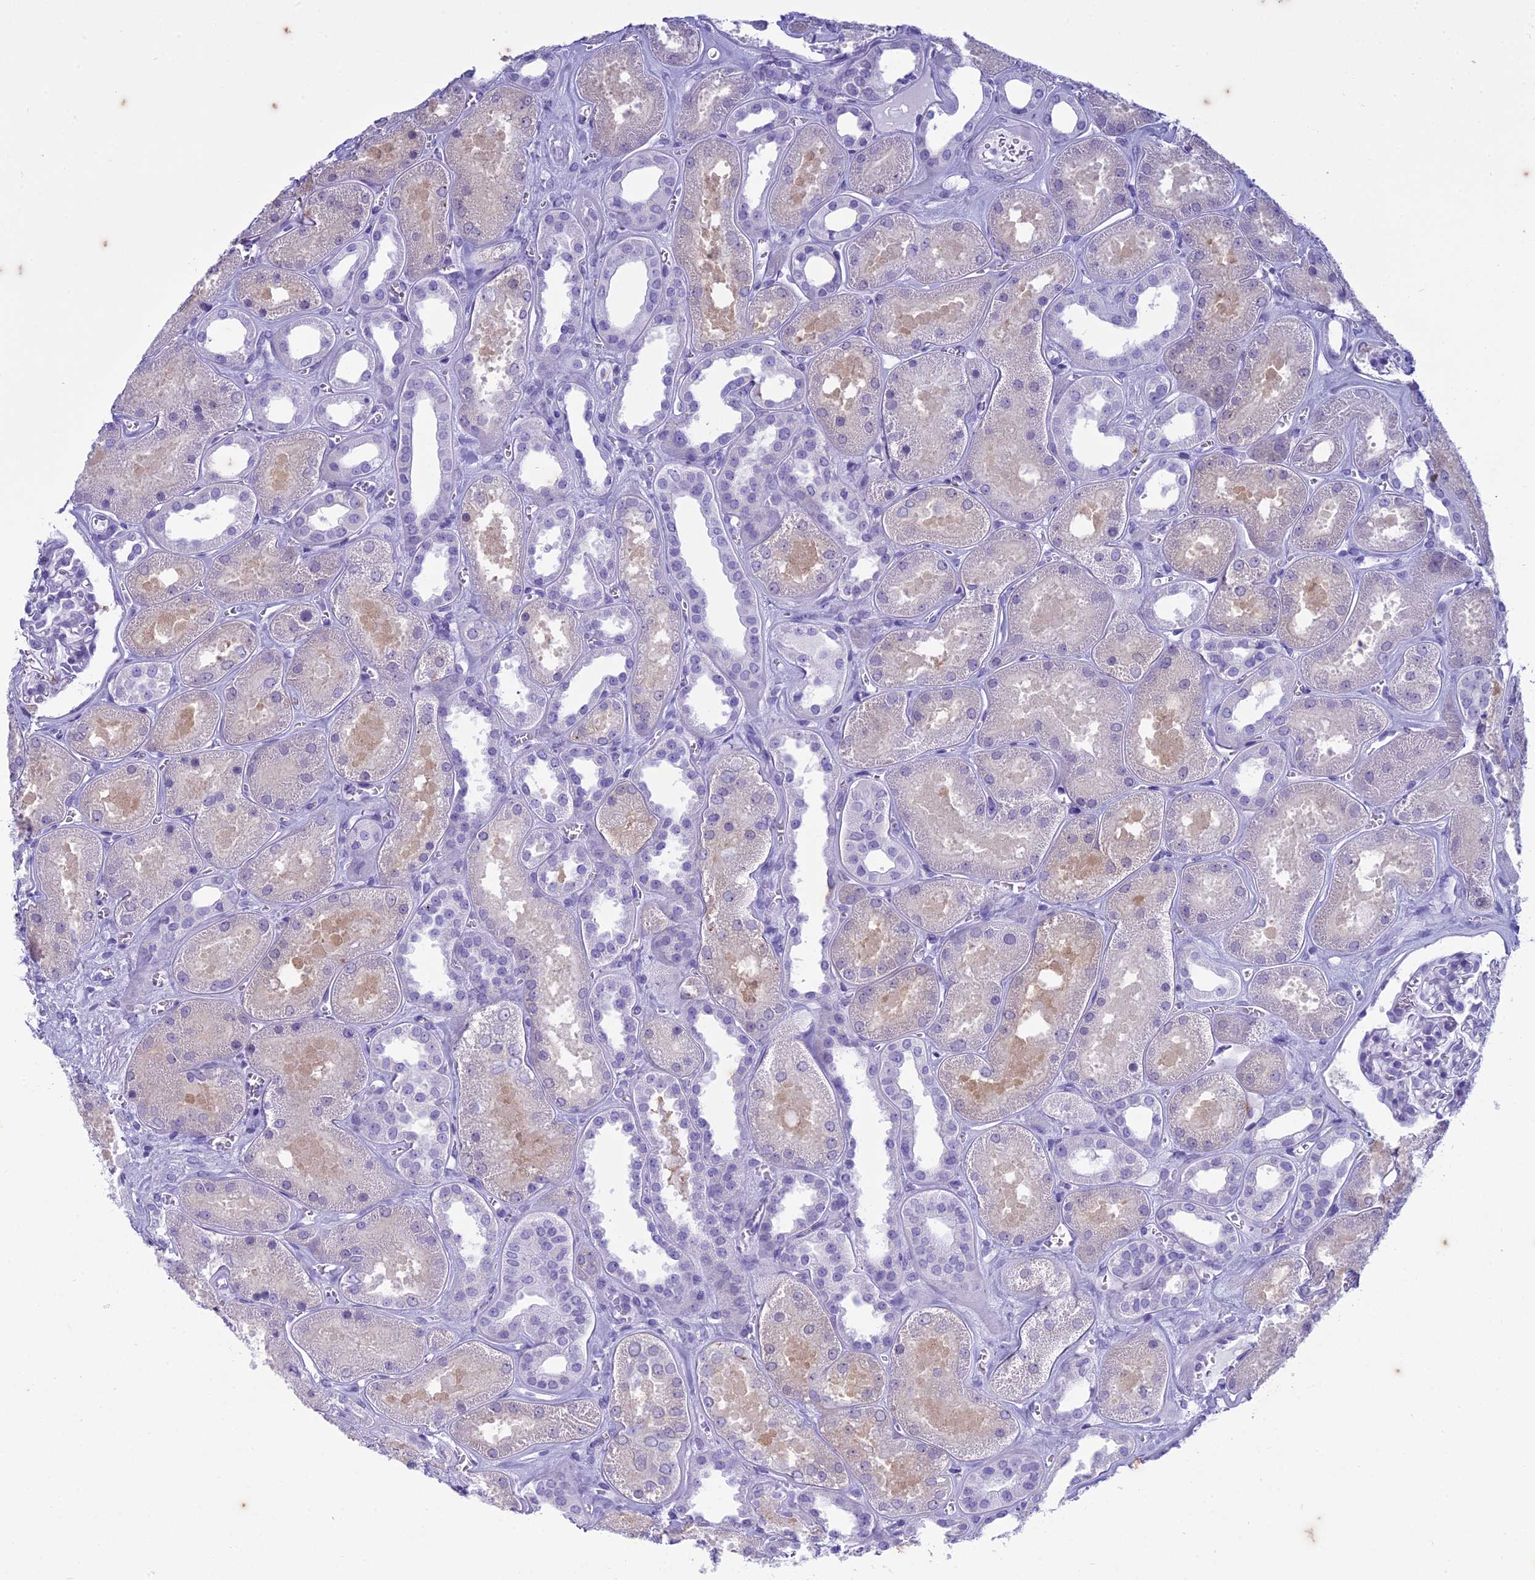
{"staining": {"intensity": "negative", "quantity": "none", "location": "none"}, "tissue": "kidney", "cell_type": "Cells in glomeruli", "image_type": "normal", "snomed": [{"axis": "morphology", "description": "Normal tissue, NOS"}, {"axis": "morphology", "description": "Adenocarcinoma, NOS"}, {"axis": "topography", "description": "Kidney"}], "caption": "Immunohistochemistry image of benign kidney stained for a protein (brown), which shows no positivity in cells in glomeruli. (DAB immunohistochemistry with hematoxylin counter stain).", "gene": "HMGB4", "patient": {"sex": "female", "age": 68}}